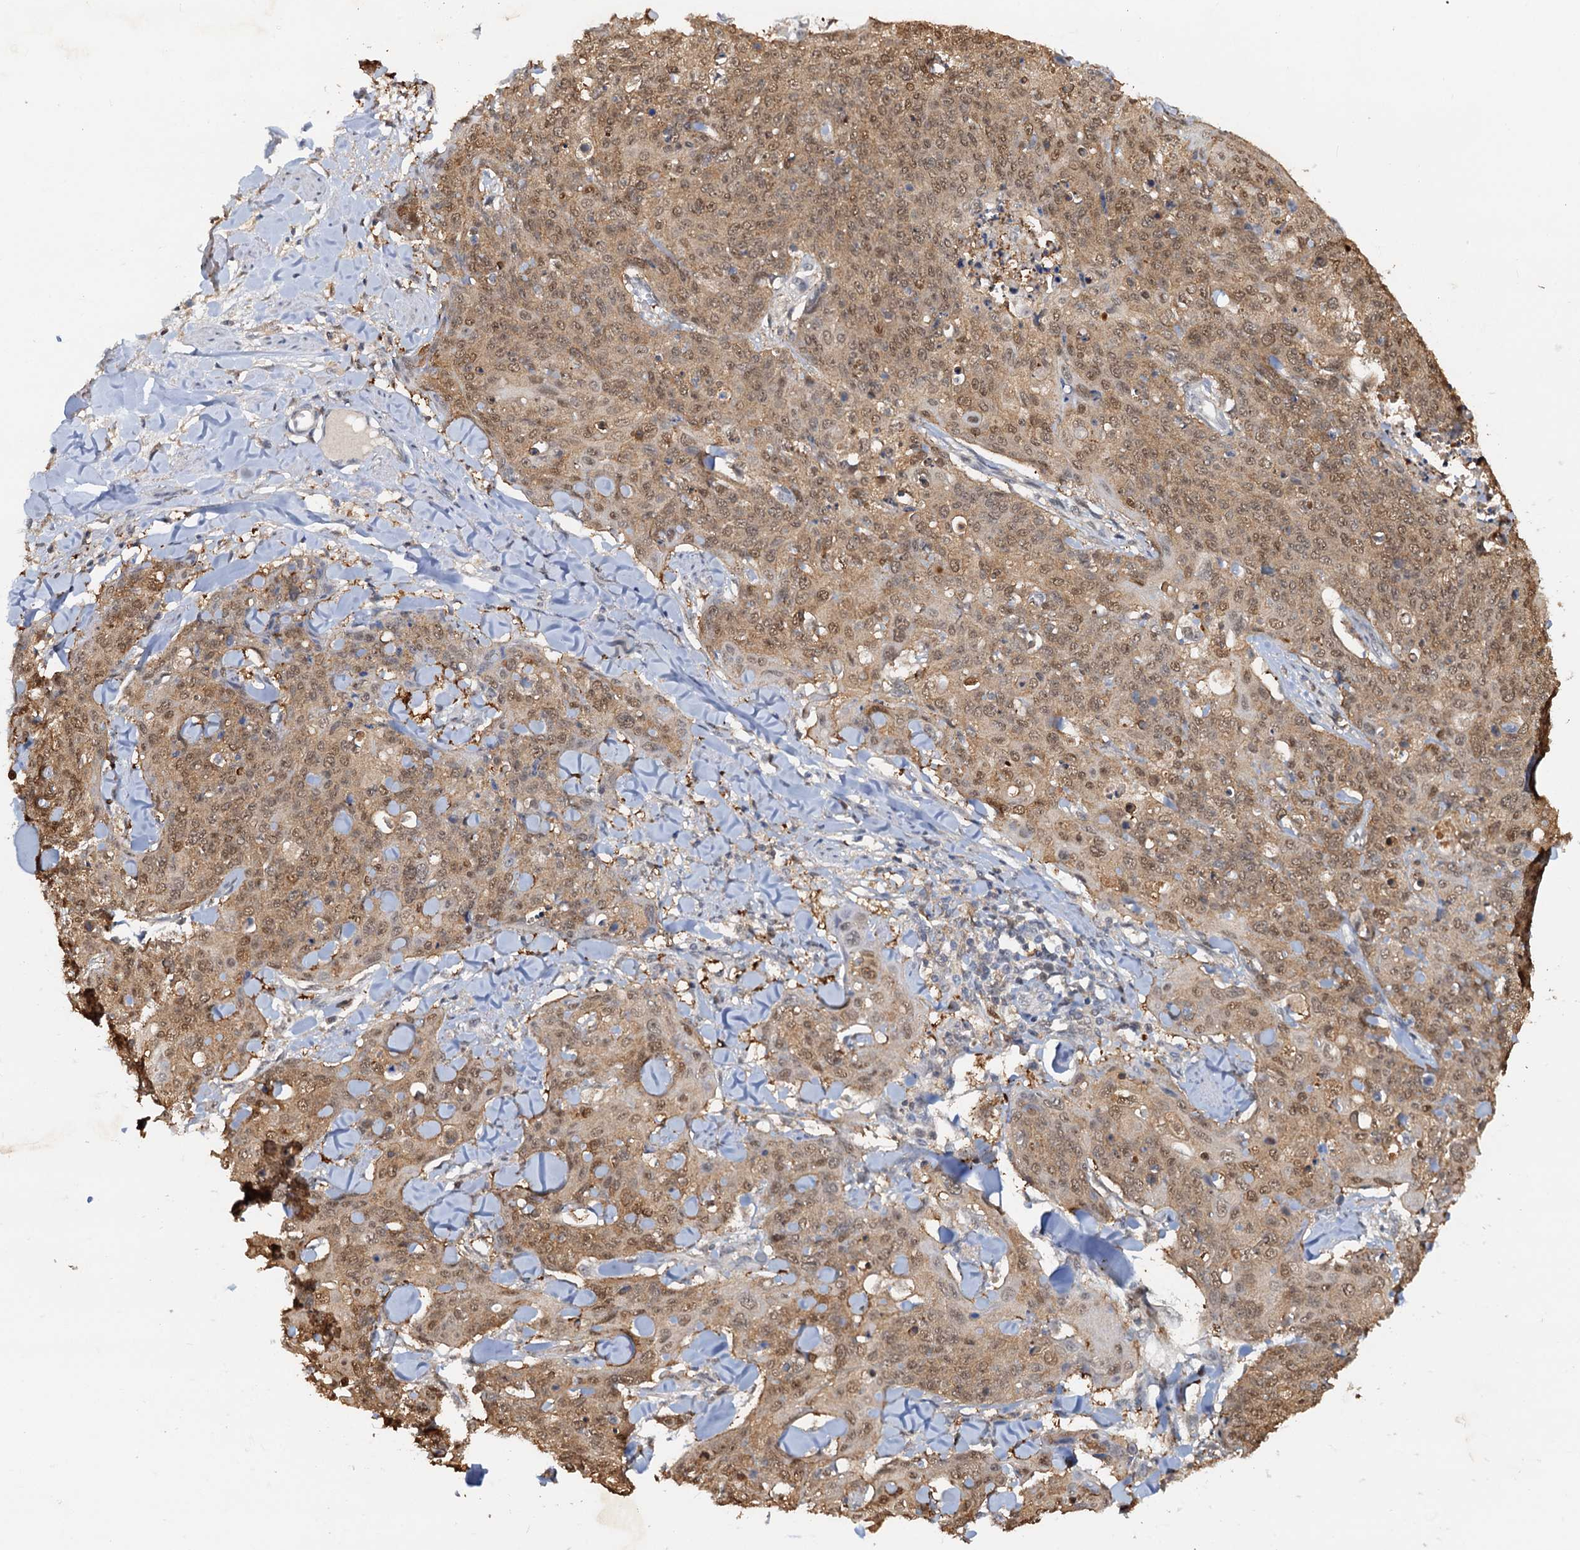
{"staining": {"intensity": "moderate", "quantity": ">75%", "location": "cytoplasmic/membranous,nuclear"}, "tissue": "skin cancer", "cell_type": "Tumor cells", "image_type": "cancer", "snomed": [{"axis": "morphology", "description": "Squamous cell carcinoma, NOS"}, {"axis": "topography", "description": "Skin"}, {"axis": "topography", "description": "Vulva"}], "caption": "Brown immunohistochemical staining in skin cancer (squamous cell carcinoma) exhibits moderate cytoplasmic/membranous and nuclear expression in about >75% of tumor cells.", "gene": "SPINDOC", "patient": {"sex": "female", "age": 85}}